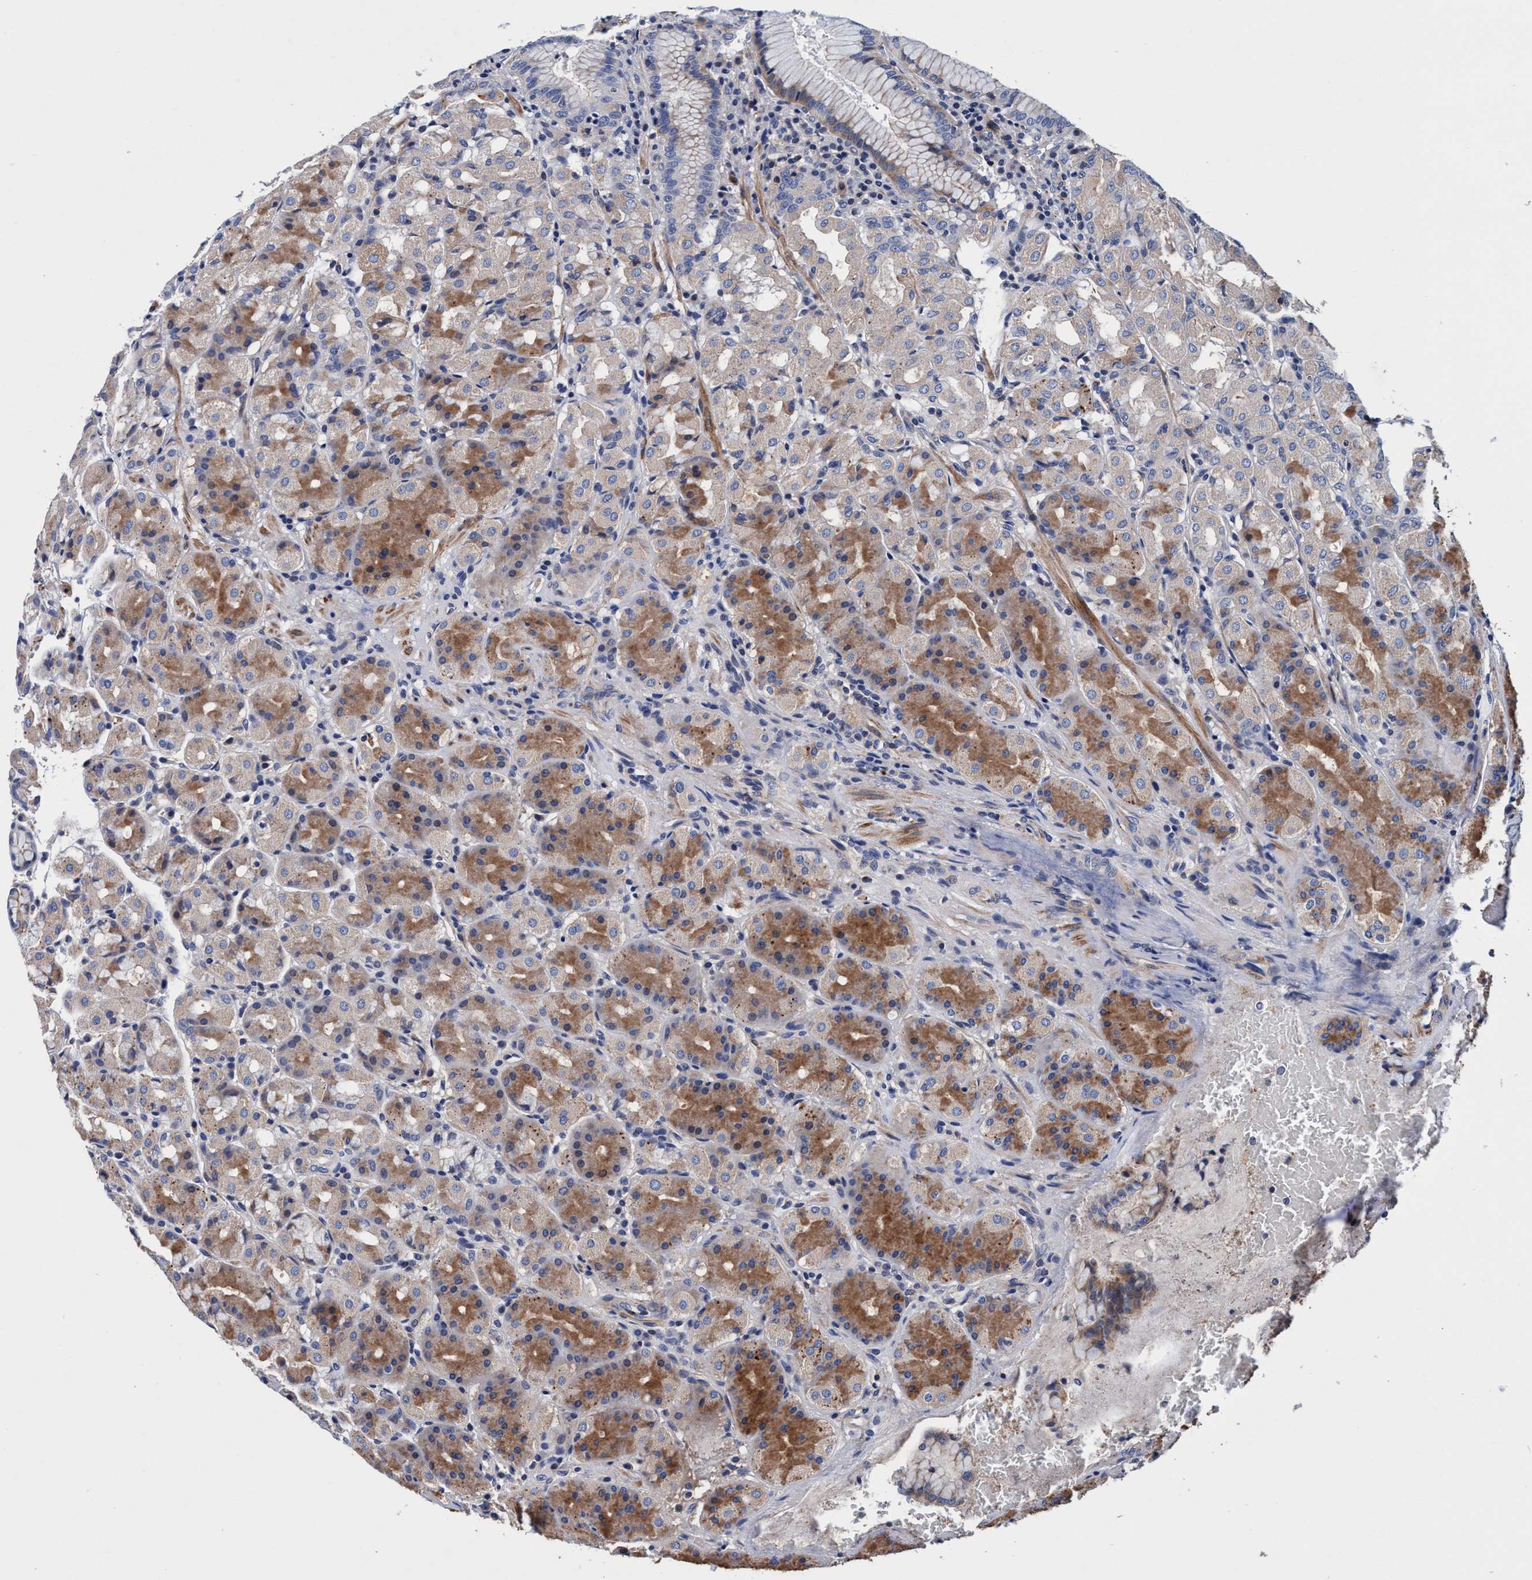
{"staining": {"intensity": "moderate", "quantity": "25%-75%", "location": "cytoplasmic/membranous"}, "tissue": "stomach", "cell_type": "Glandular cells", "image_type": "normal", "snomed": [{"axis": "morphology", "description": "Normal tissue, NOS"}, {"axis": "topography", "description": "Stomach"}, {"axis": "topography", "description": "Stomach, lower"}], "caption": "Immunohistochemical staining of benign human stomach displays moderate cytoplasmic/membranous protein positivity in approximately 25%-75% of glandular cells. The staining was performed using DAB (3,3'-diaminobenzidine) to visualize the protein expression in brown, while the nuclei were stained in blue with hematoxylin (Magnification: 20x).", "gene": "RNF208", "patient": {"sex": "female", "age": 56}}